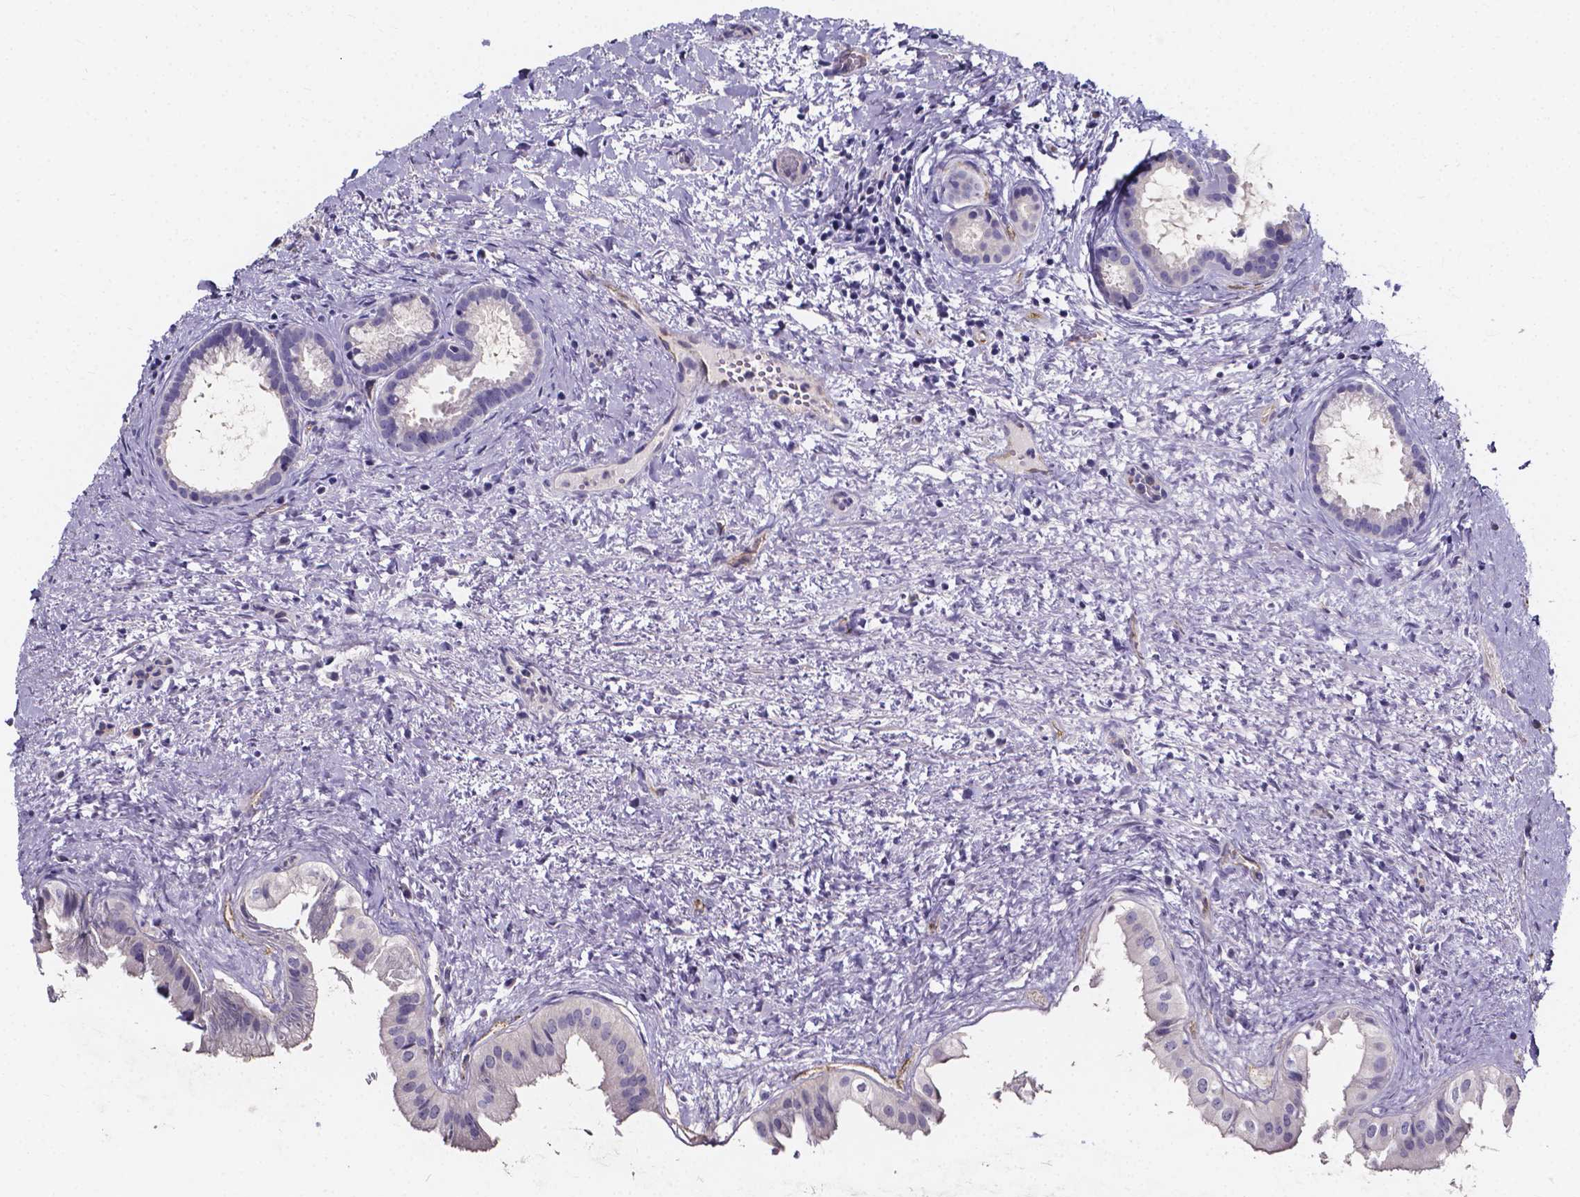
{"staining": {"intensity": "negative", "quantity": "none", "location": "none"}, "tissue": "gallbladder", "cell_type": "Glandular cells", "image_type": "normal", "snomed": [{"axis": "morphology", "description": "Normal tissue, NOS"}, {"axis": "topography", "description": "Gallbladder"}], "caption": "A high-resolution micrograph shows immunohistochemistry staining of unremarkable gallbladder, which displays no significant expression in glandular cells.", "gene": "SPOCD1", "patient": {"sex": "male", "age": 70}}